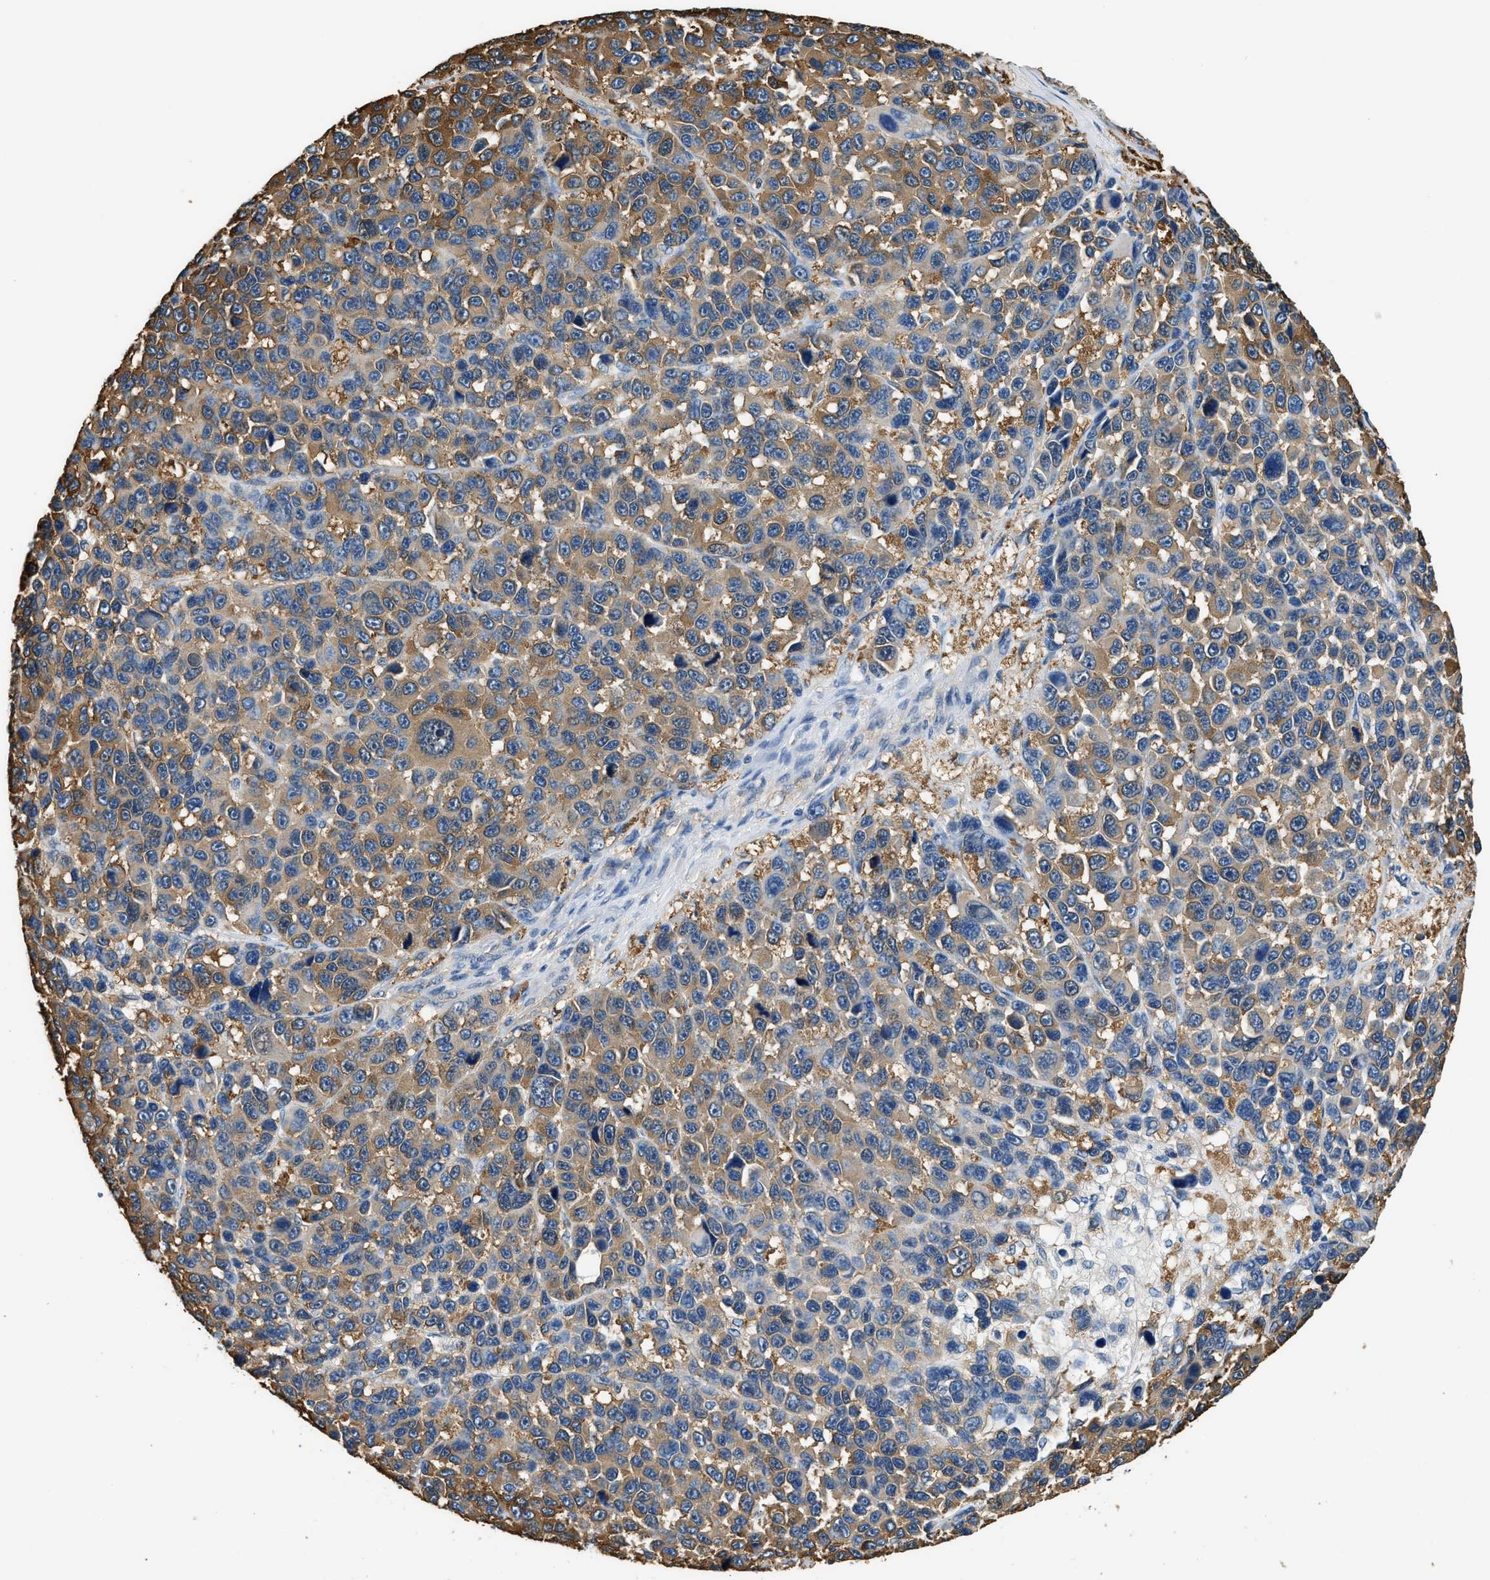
{"staining": {"intensity": "moderate", "quantity": ">75%", "location": "cytoplasmic/membranous"}, "tissue": "melanoma", "cell_type": "Tumor cells", "image_type": "cancer", "snomed": [{"axis": "morphology", "description": "Malignant melanoma, NOS"}, {"axis": "topography", "description": "Skin"}], "caption": "Tumor cells display moderate cytoplasmic/membranous expression in approximately >75% of cells in malignant melanoma.", "gene": "PPP2R1B", "patient": {"sex": "male", "age": 53}}